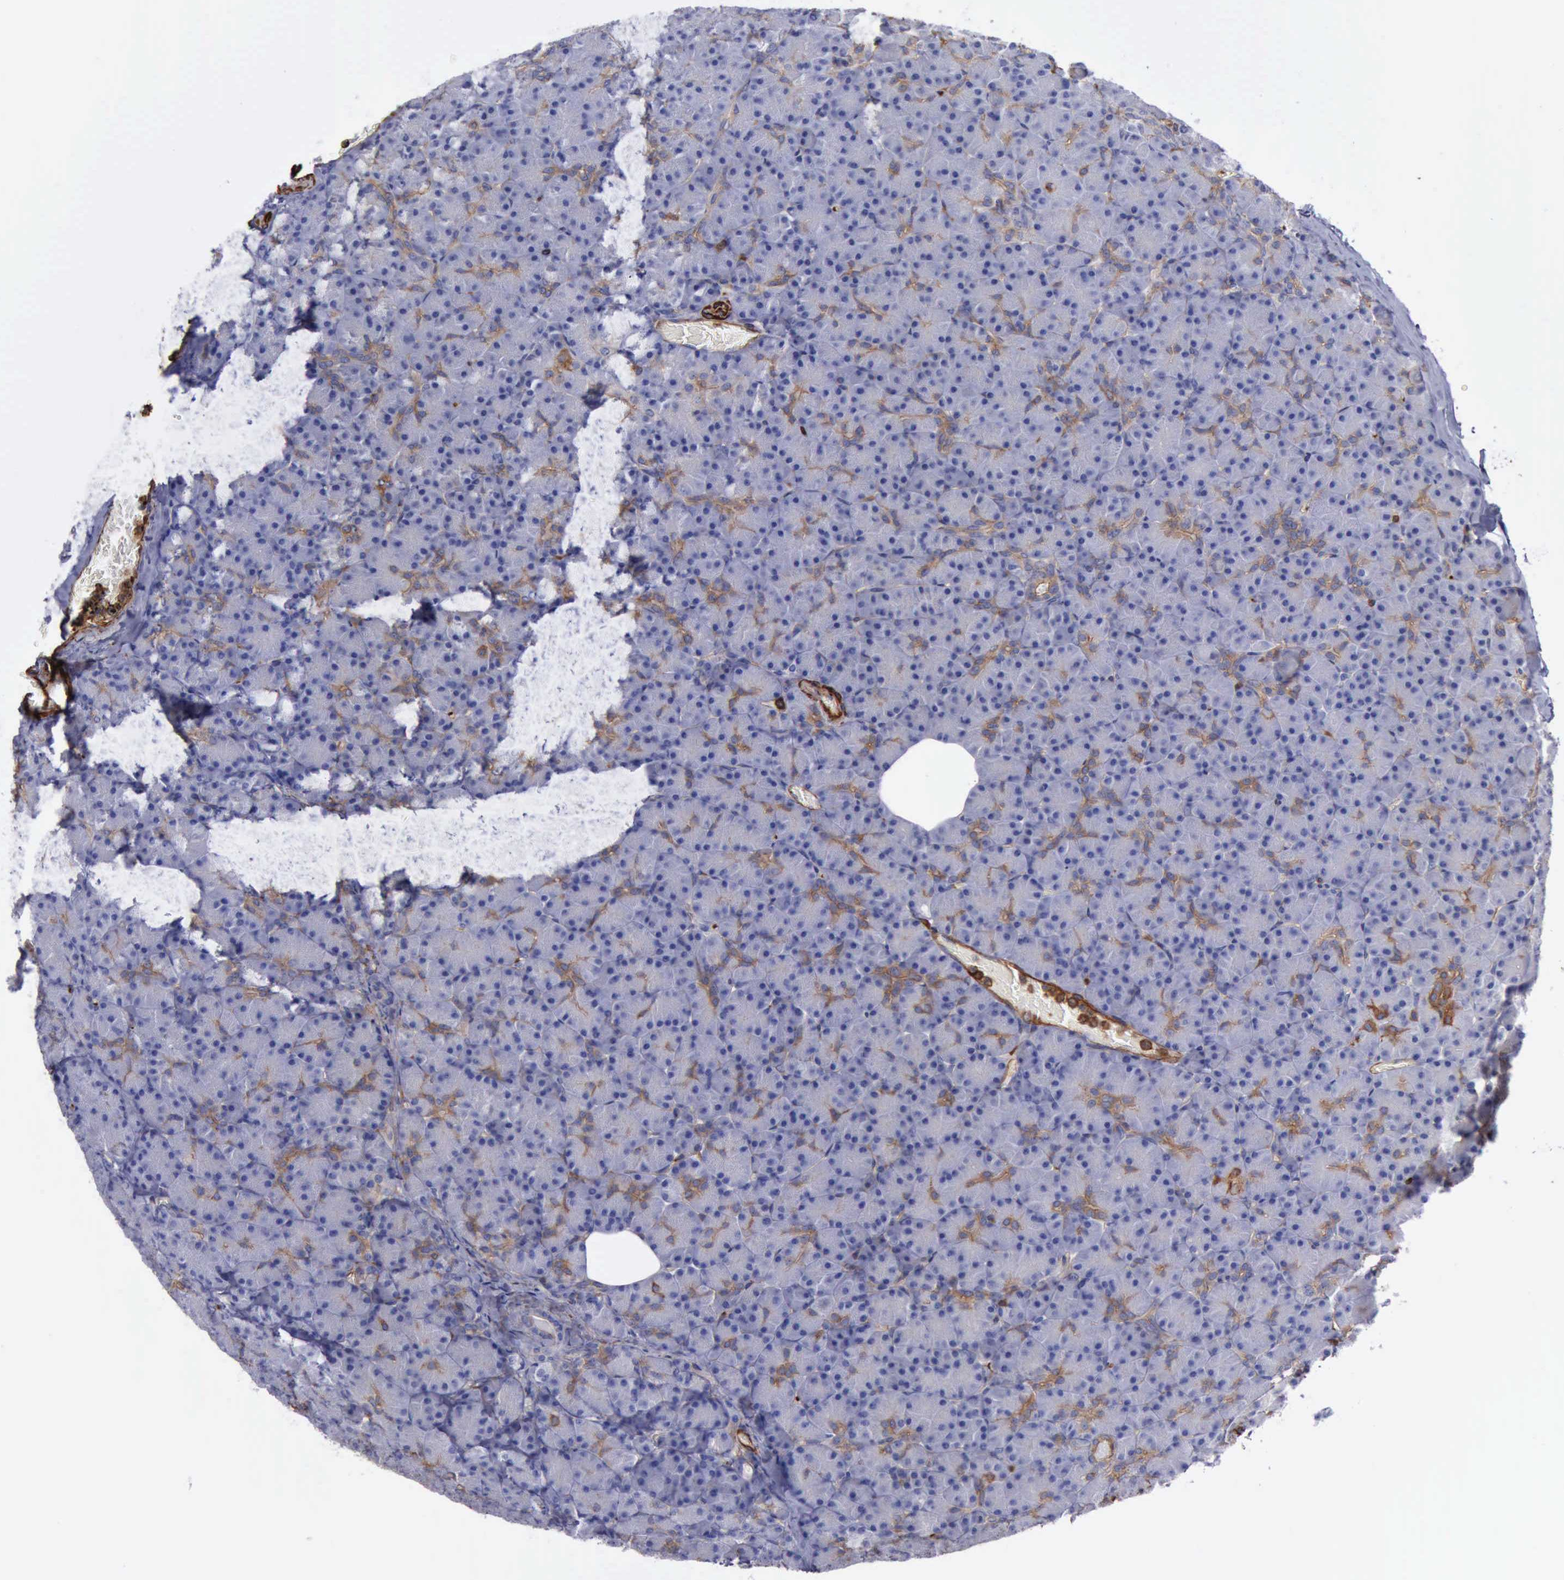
{"staining": {"intensity": "moderate", "quantity": "25%-75%", "location": "cytoplasmic/membranous"}, "tissue": "pancreas", "cell_type": "Exocrine glandular cells", "image_type": "normal", "snomed": [{"axis": "morphology", "description": "Normal tissue, NOS"}, {"axis": "topography", "description": "Pancreas"}], "caption": "Immunohistochemical staining of unremarkable pancreas shows moderate cytoplasmic/membranous protein staining in about 25%-75% of exocrine glandular cells.", "gene": "FLNA", "patient": {"sex": "female", "age": 43}}